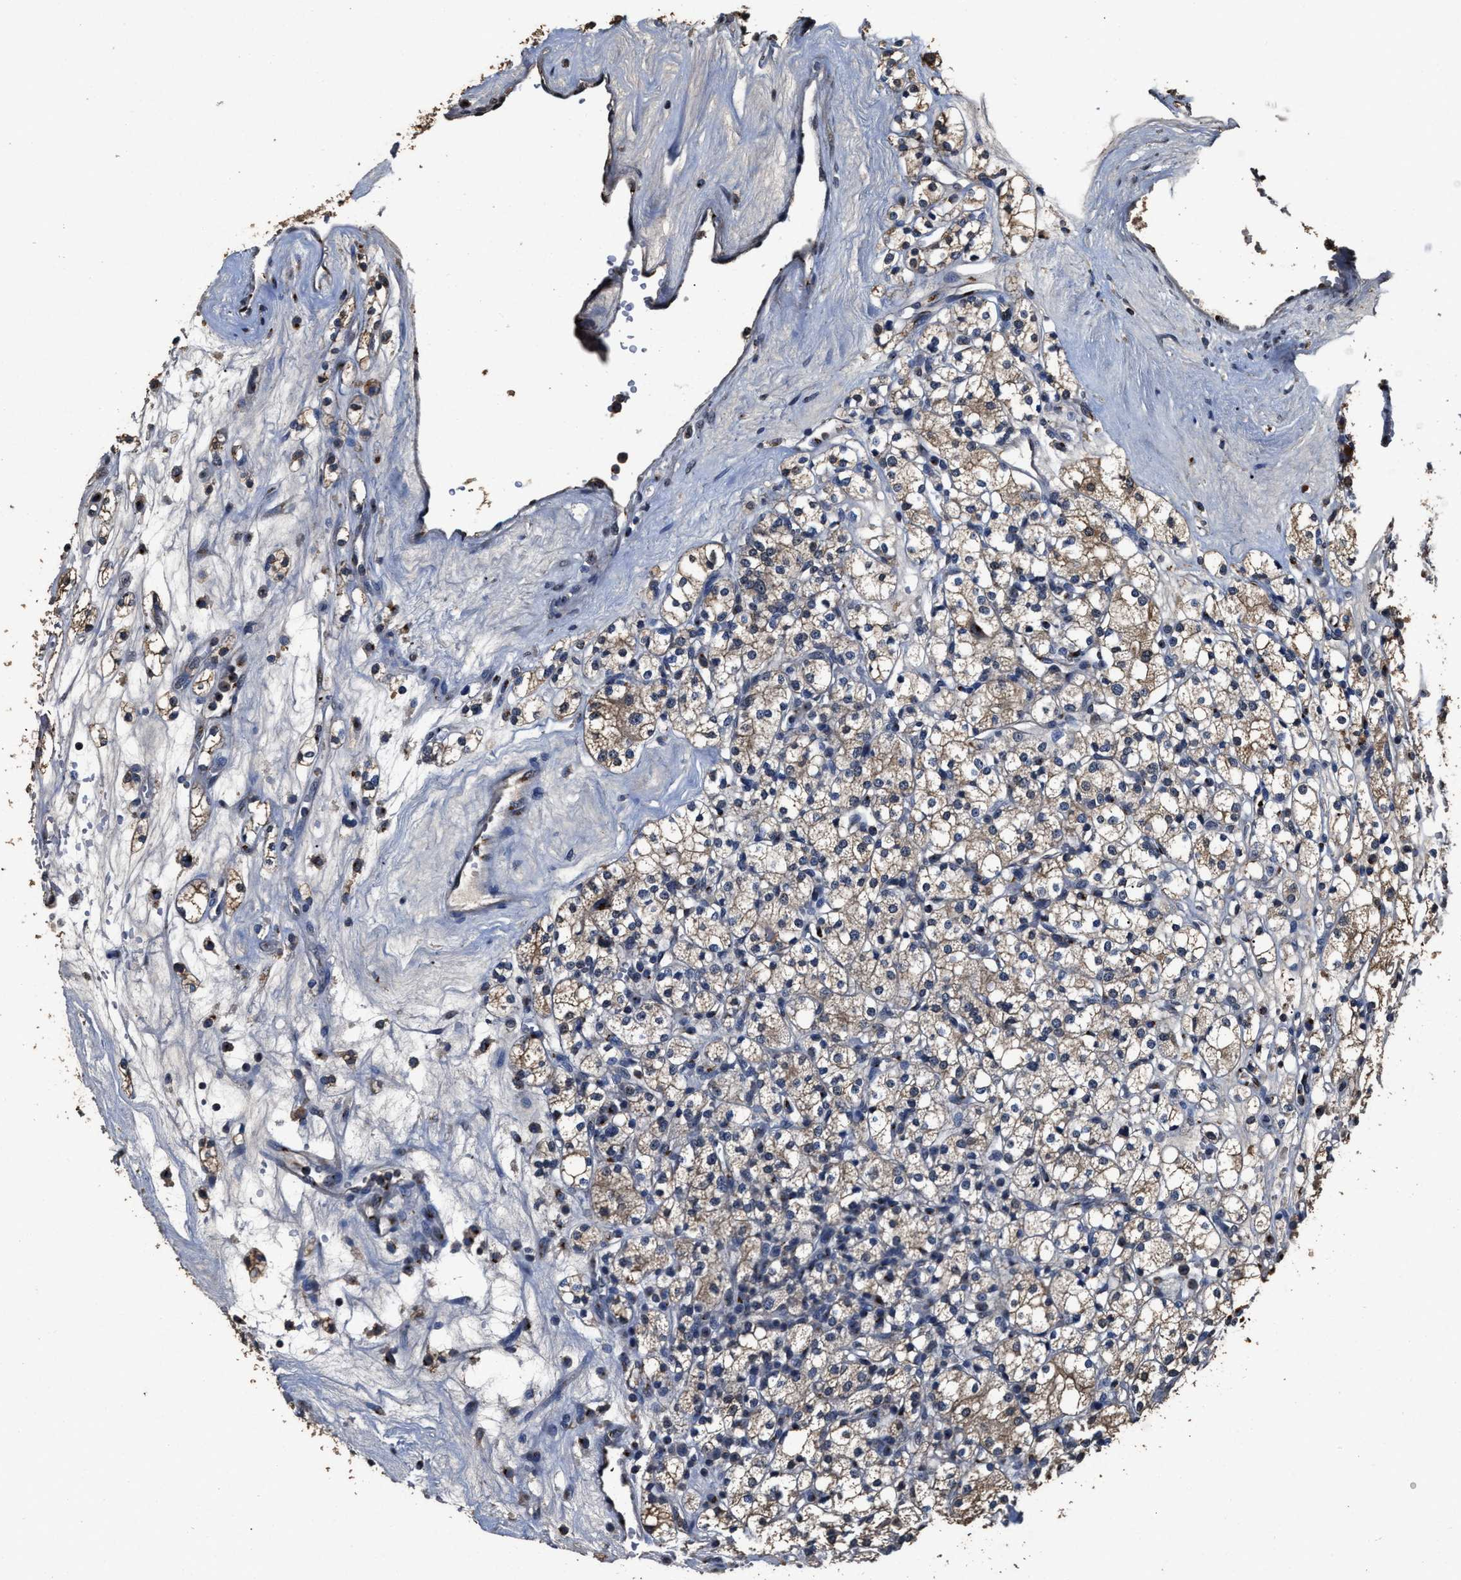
{"staining": {"intensity": "weak", "quantity": "<25%", "location": "cytoplasmic/membranous"}, "tissue": "renal cancer", "cell_type": "Tumor cells", "image_type": "cancer", "snomed": [{"axis": "morphology", "description": "Adenocarcinoma, NOS"}, {"axis": "topography", "description": "Kidney"}], "caption": "High power microscopy micrograph of an immunohistochemistry histopathology image of adenocarcinoma (renal), revealing no significant expression in tumor cells.", "gene": "TPST2", "patient": {"sex": "male", "age": 77}}